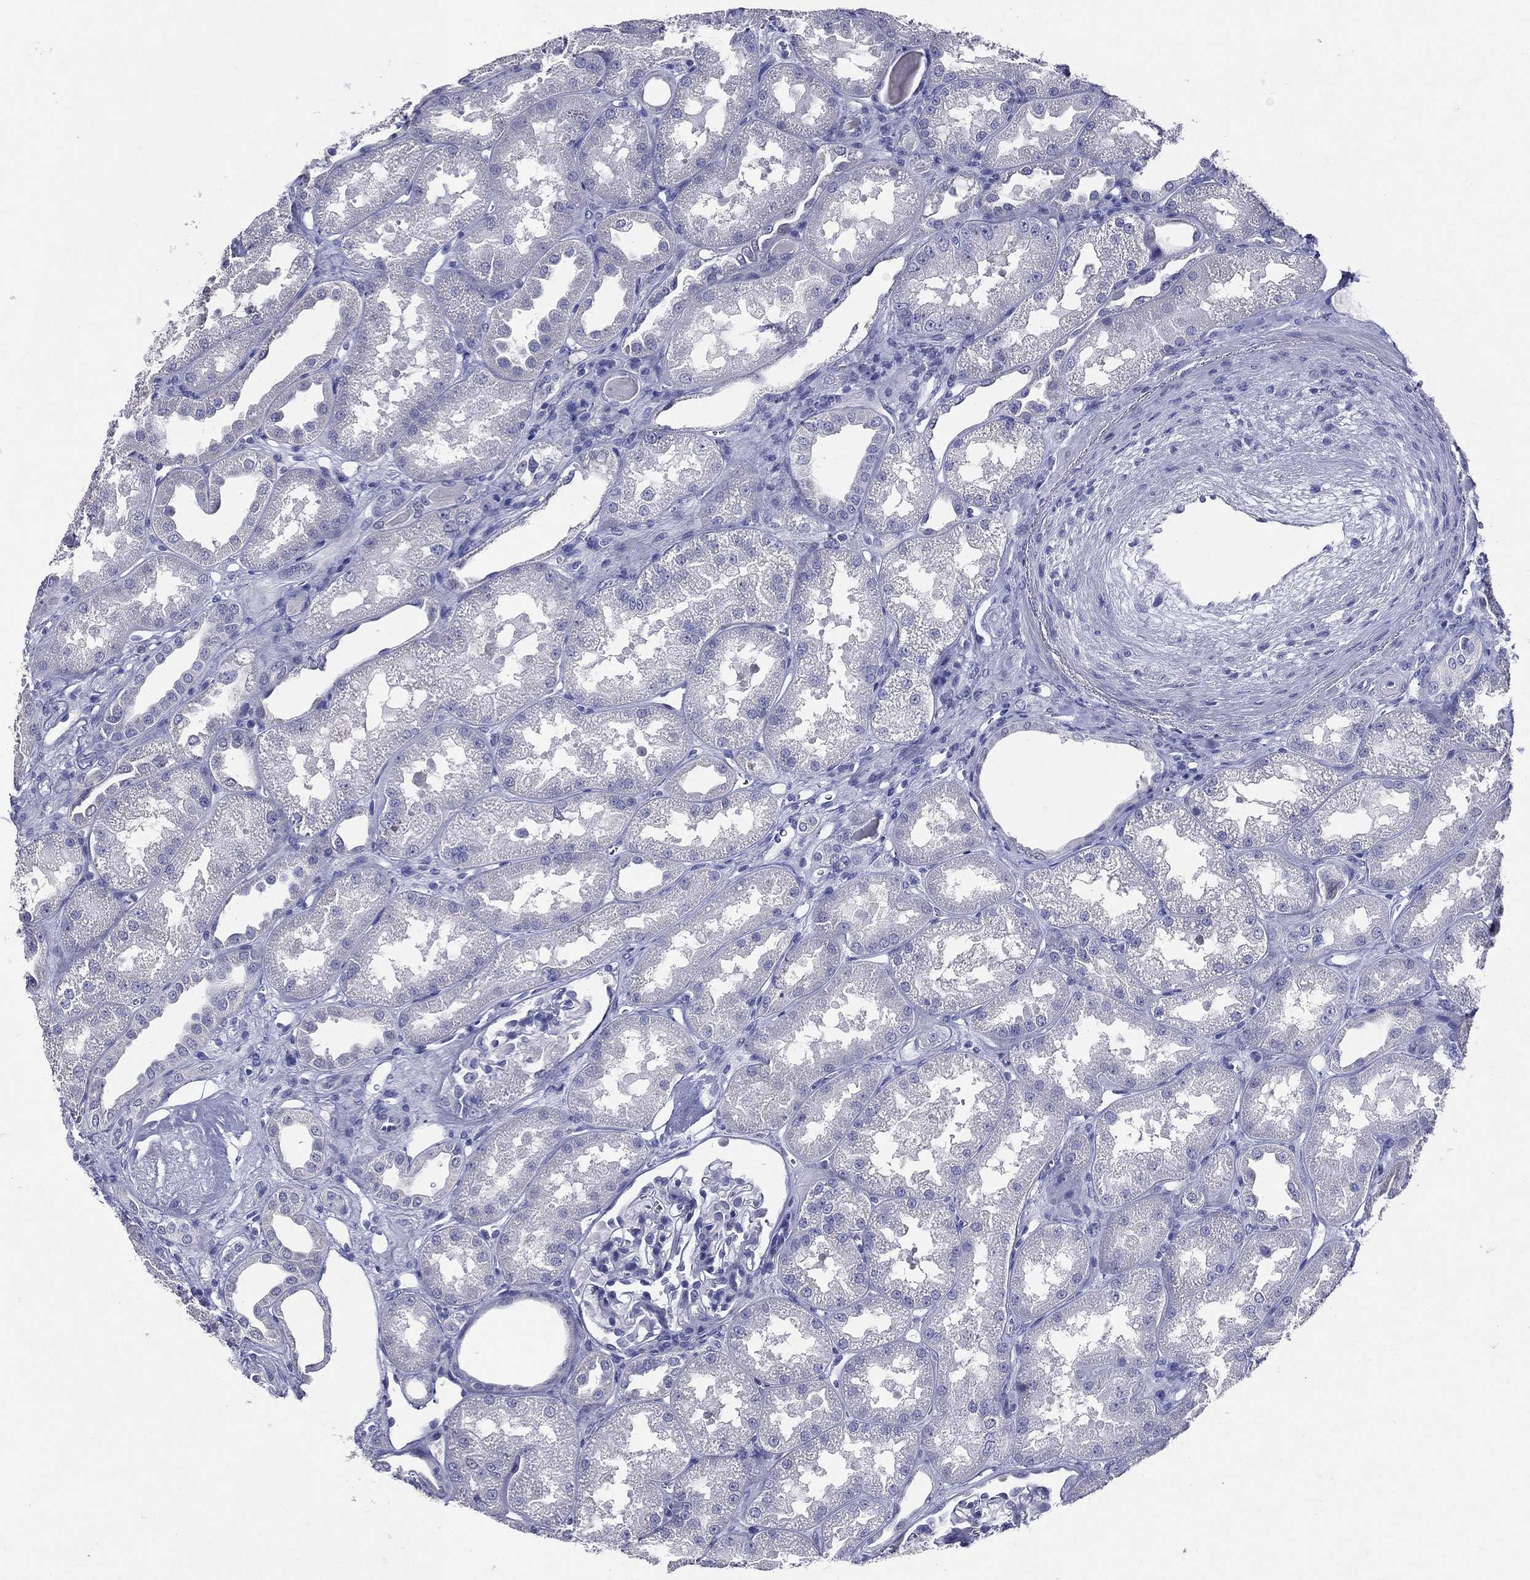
{"staining": {"intensity": "negative", "quantity": "none", "location": "none"}, "tissue": "kidney", "cell_type": "Cells in glomeruli", "image_type": "normal", "snomed": [{"axis": "morphology", "description": "Normal tissue, NOS"}, {"axis": "topography", "description": "Kidney"}], "caption": "Immunohistochemistry (IHC) micrograph of unremarkable kidney stained for a protein (brown), which shows no staining in cells in glomeruli. (DAB immunohistochemistry, high magnification).", "gene": "TGM1", "patient": {"sex": "male", "age": 61}}